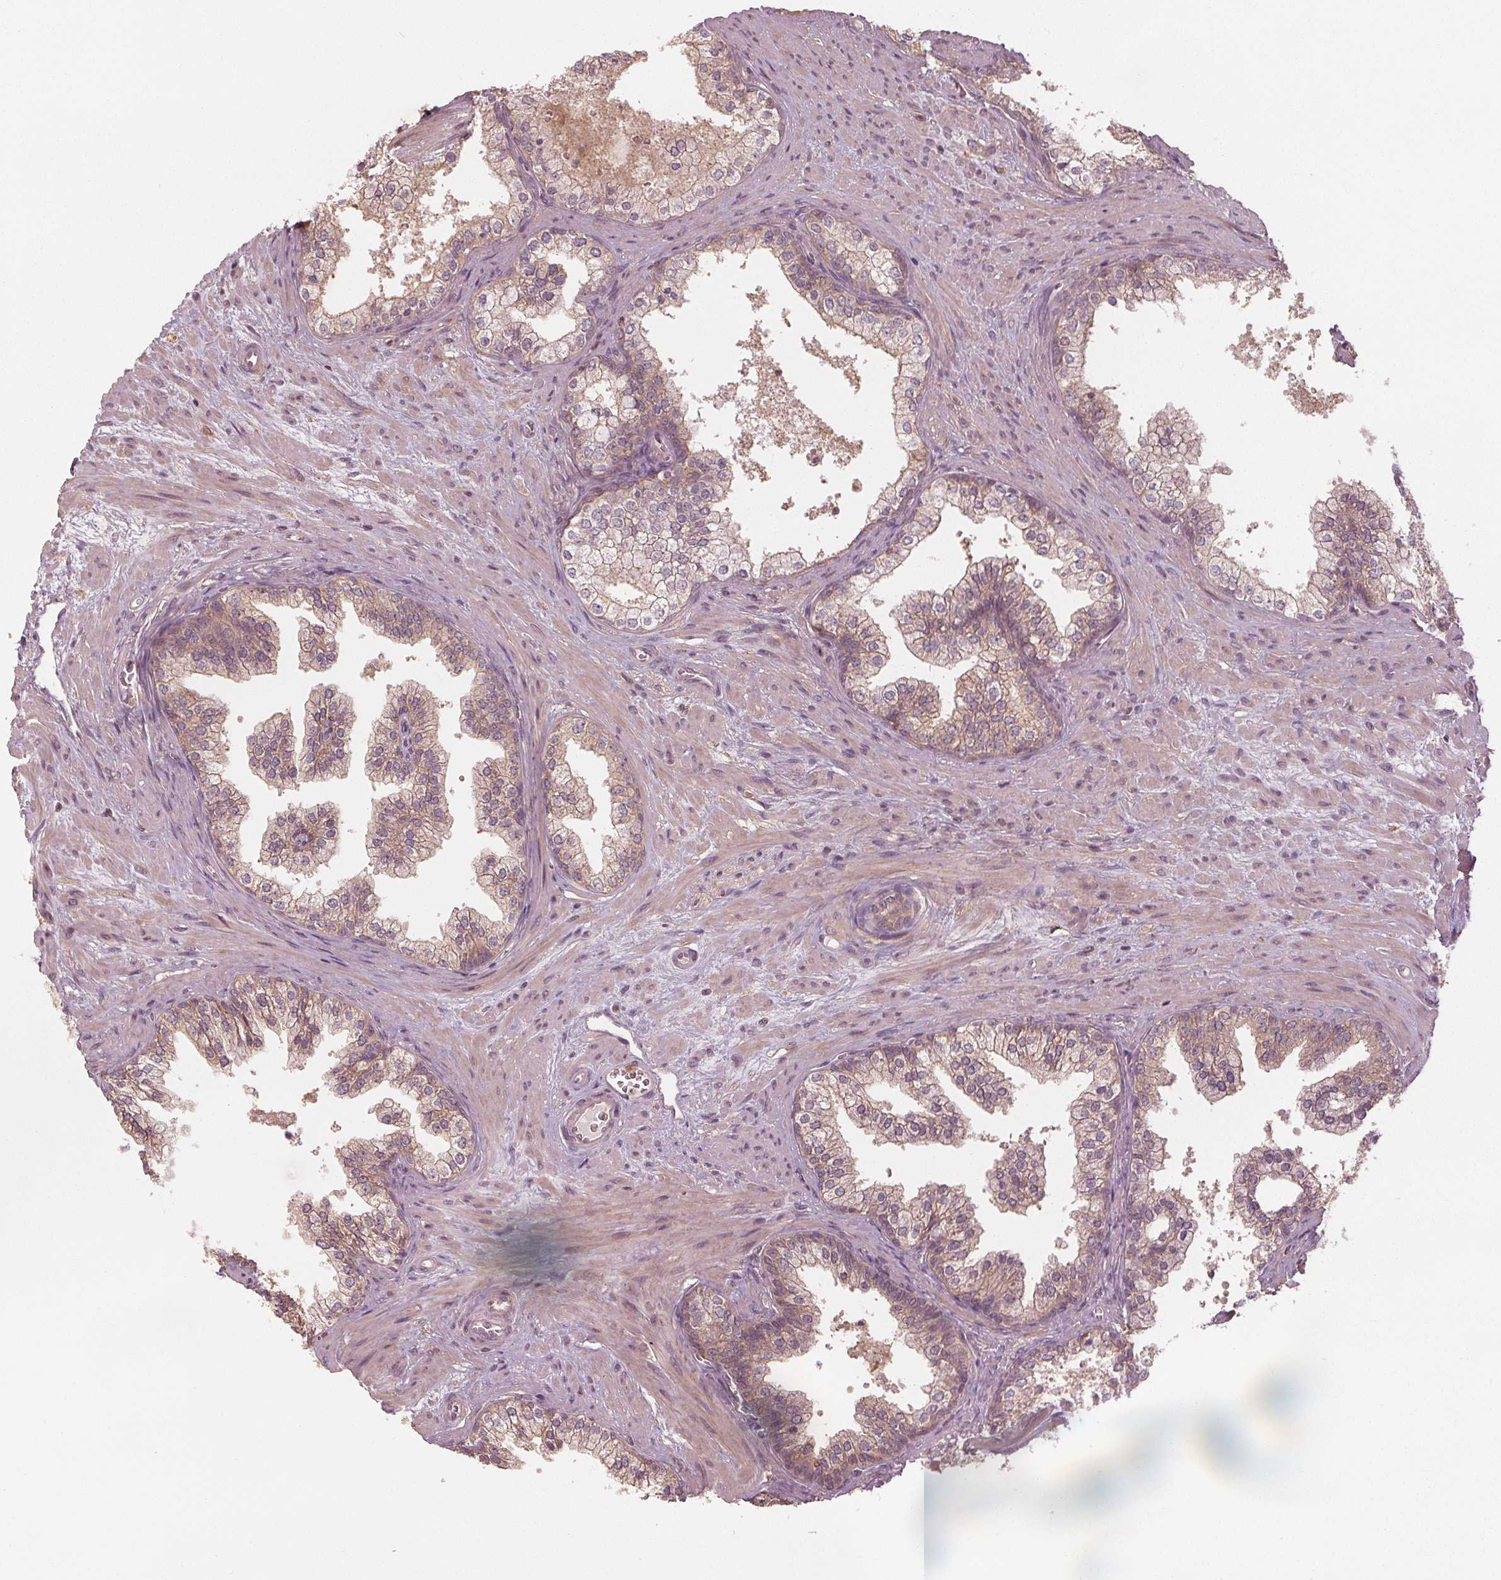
{"staining": {"intensity": "weak", "quantity": ">75%", "location": "cytoplasmic/membranous"}, "tissue": "prostate", "cell_type": "Glandular cells", "image_type": "normal", "snomed": [{"axis": "morphology", "description": "Normal tissue, NOS"}, {"axis": "topography", "description": "Prostate"}], "caption": "Glandular cells reveal low levels of weak cytoplasmic/membranous expression in about >75% of cells in unremarkable prostate. The protein is shown in brown color, while the nuclei are stained blue.", "gene": "GNB2", "patient": {"sex": "male", "age": 79}}